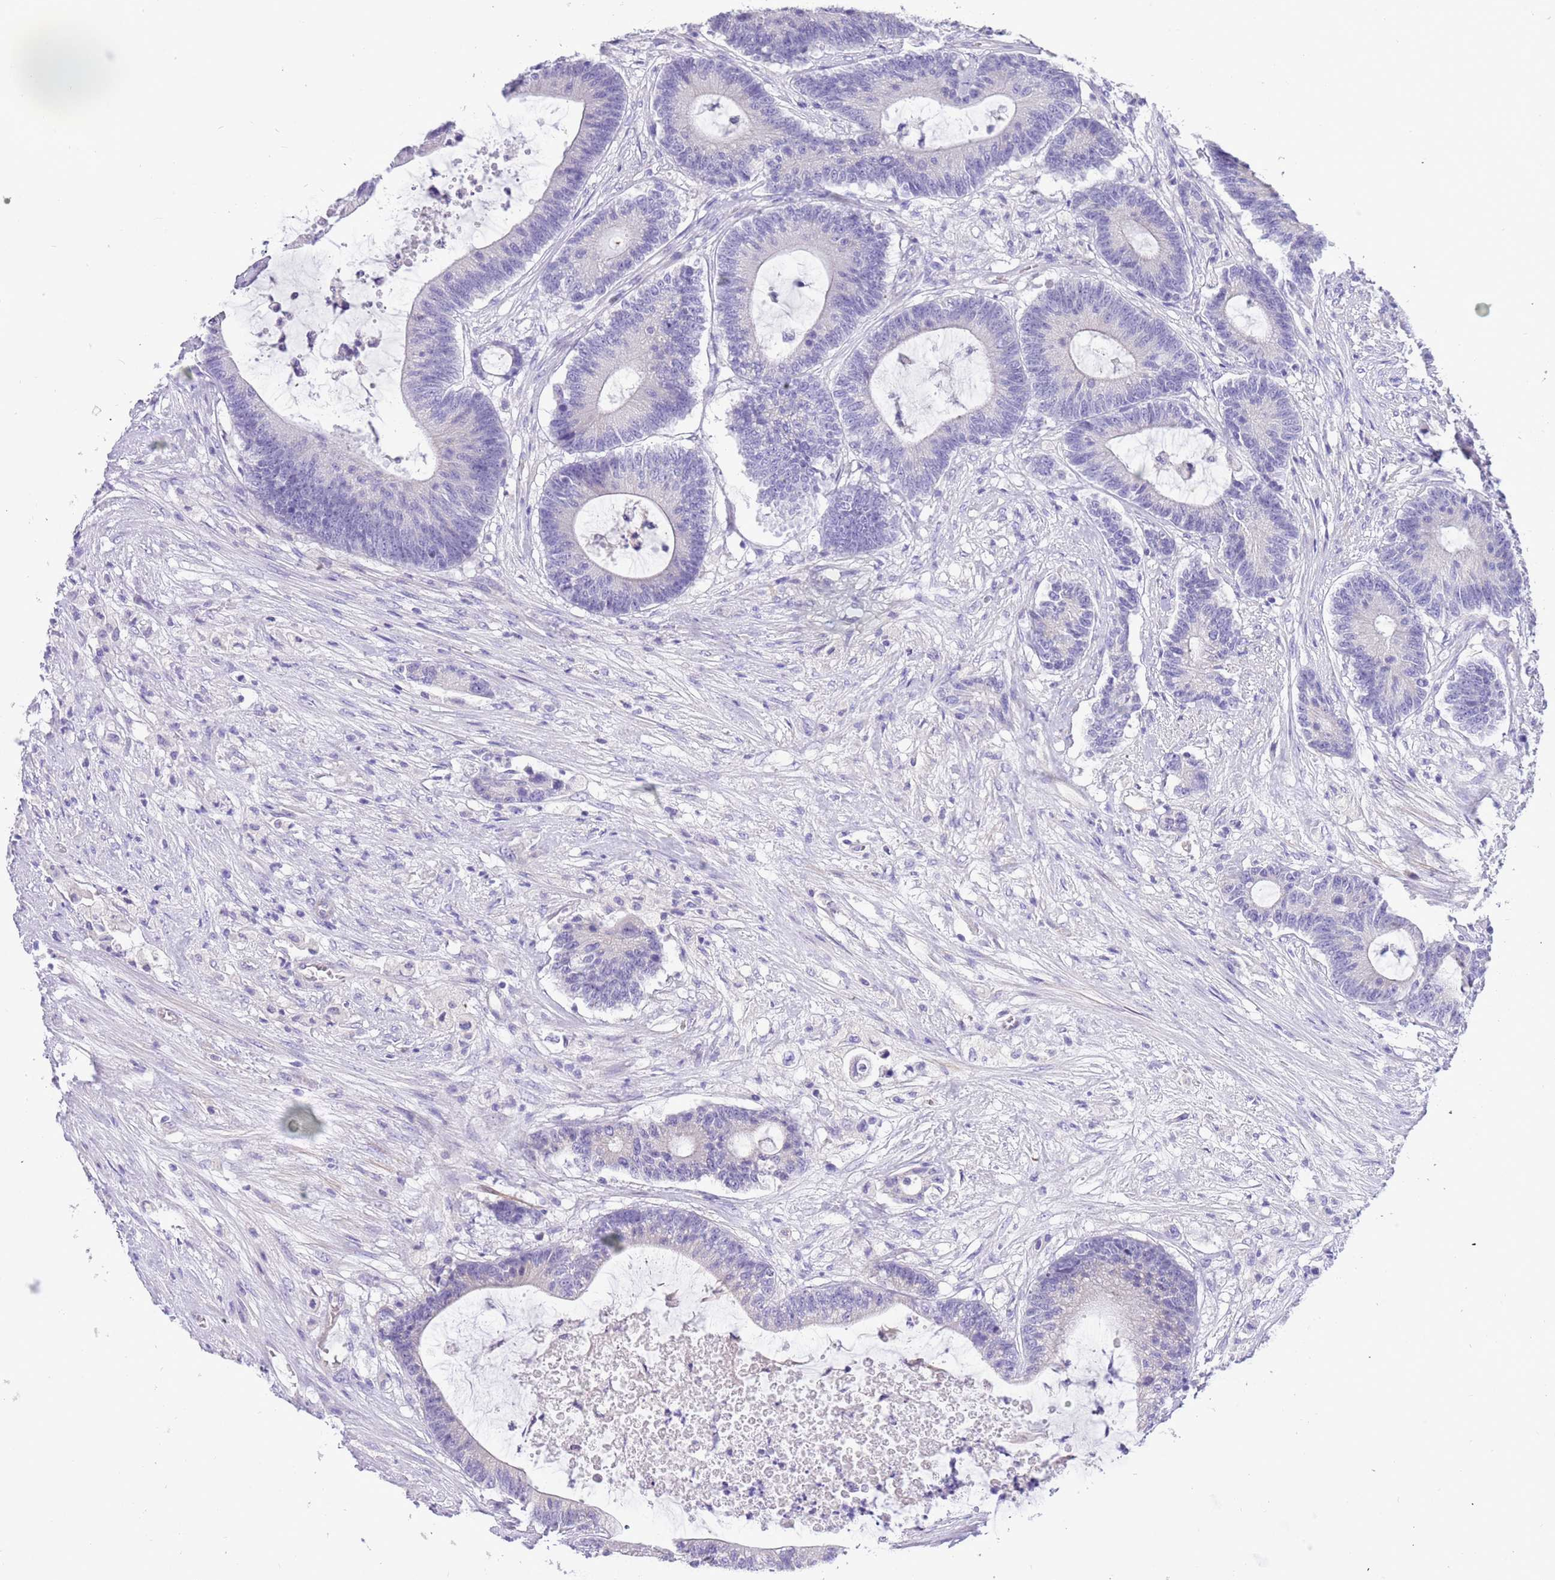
{"staining": {"intensity": "negative", "quantity": "none", "location": "none"}, "tissue": "colorectal cancer", "cell_type": "Tumor cells", "image_type": "cancer", "snomed": [{"axis": "morphology", "description": "Adenocarcinoma, NOS"}, {"axis": "topography", "description": "Colon"}], "caption": "Human colorectal cancer stained for a protein using immunohistochemistry demonstrates no staining in tumor cells.", "gene": "GLCE", "patient": {"sex": "female", "age": 84}}